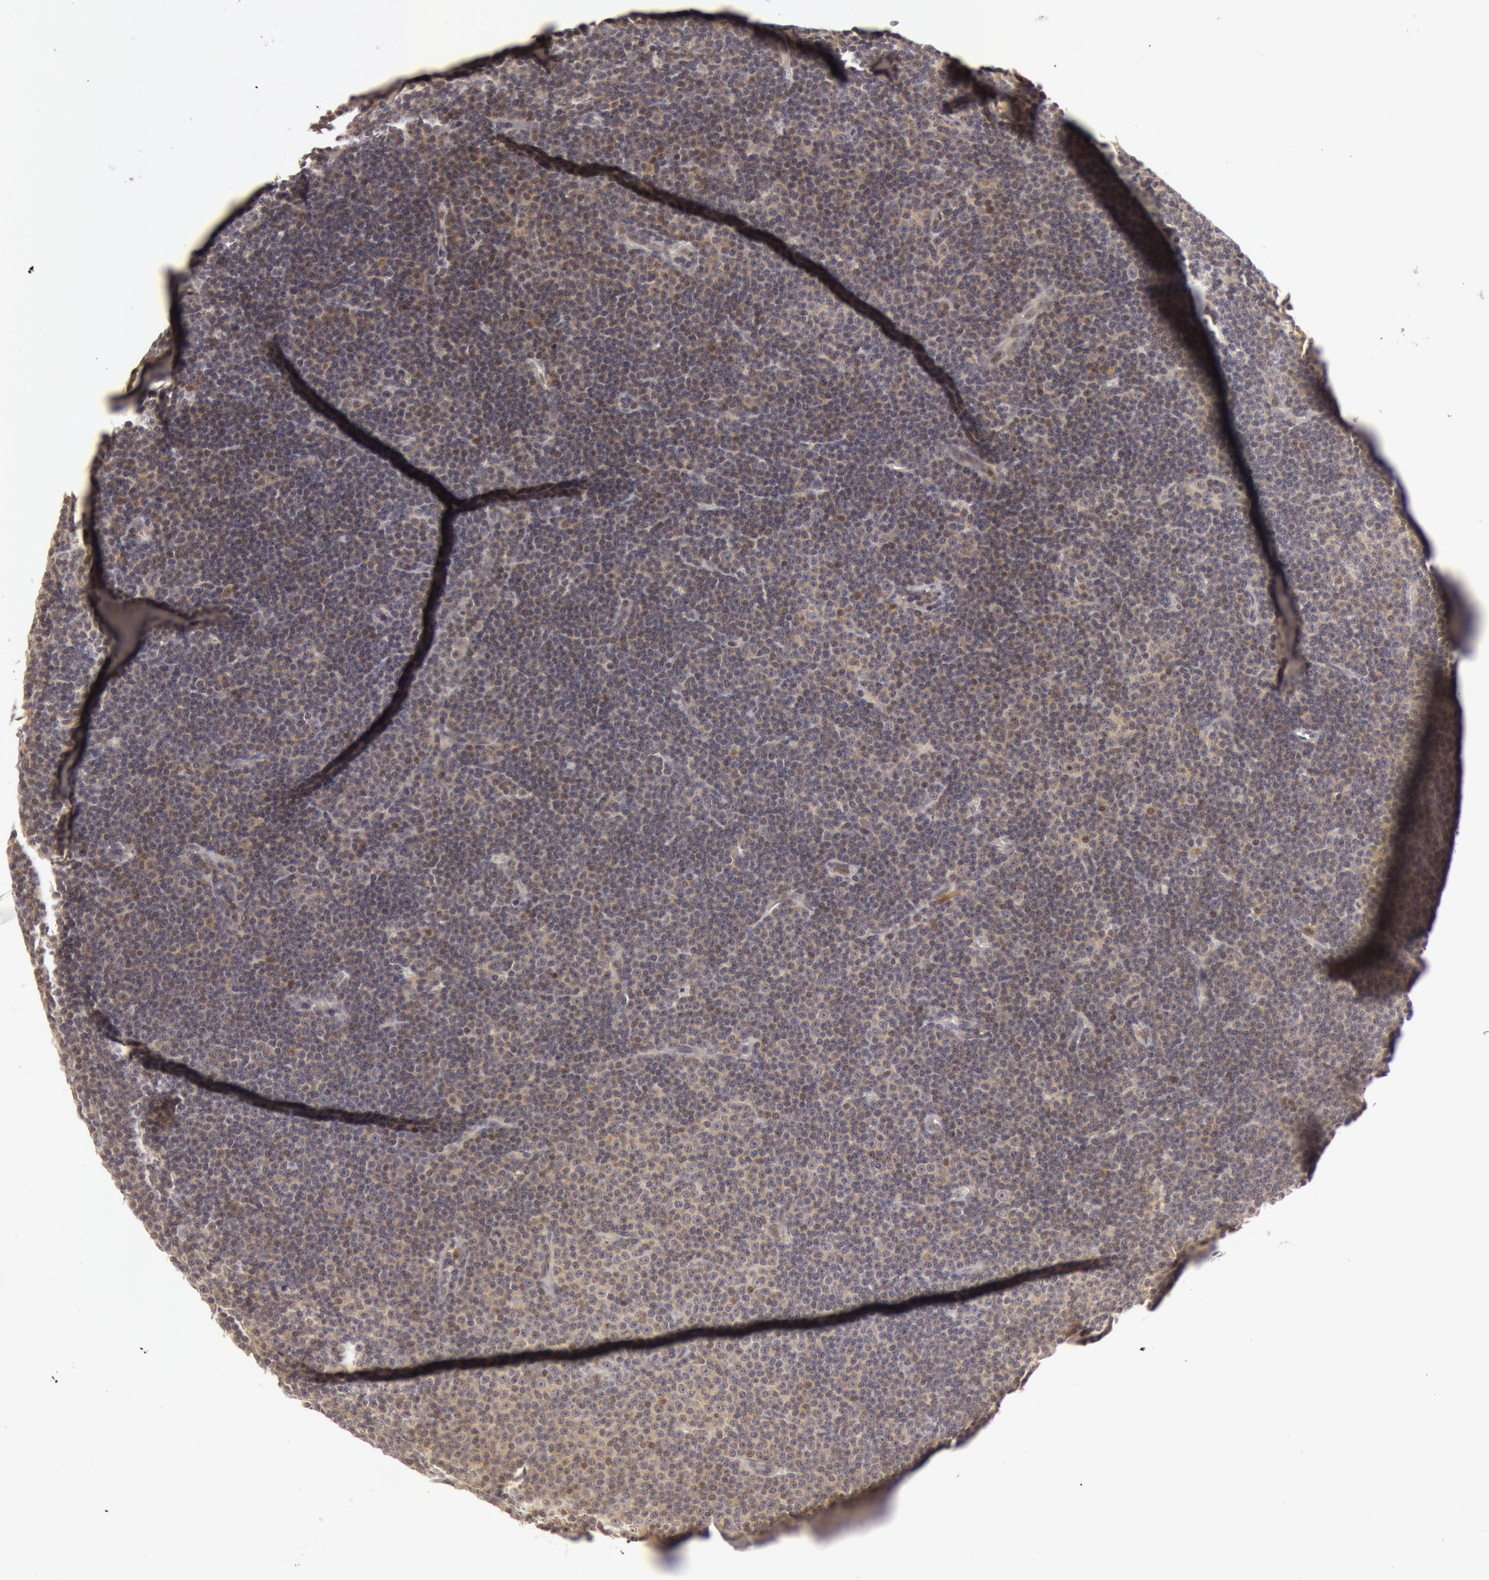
{"staining": {"intensity": "negative", "quantity": "none", "location": "none"}, "tissue": "lymphoma", "cell_type": "Tumor cells", "image_type": "cancer", "snomed": [{"axis": "morphology", "description": "Malignant lymphoma, non-Hodgkin's type, Low grade"}, {"axis": "topography", "description": "Lymph node"}], "caption": "A photomicrograph of lymphoma stained for a protein displays no brown staining in tumor cells. The staining was performed using DAB (3,3'-diaminobenzidine) to visualize the protein expression in brown, while the nuclei were stained in blue with hematoxylin (Magnification: 20x).", "gene": "OASL", "patient": {"sex": "male", "age": 57}}